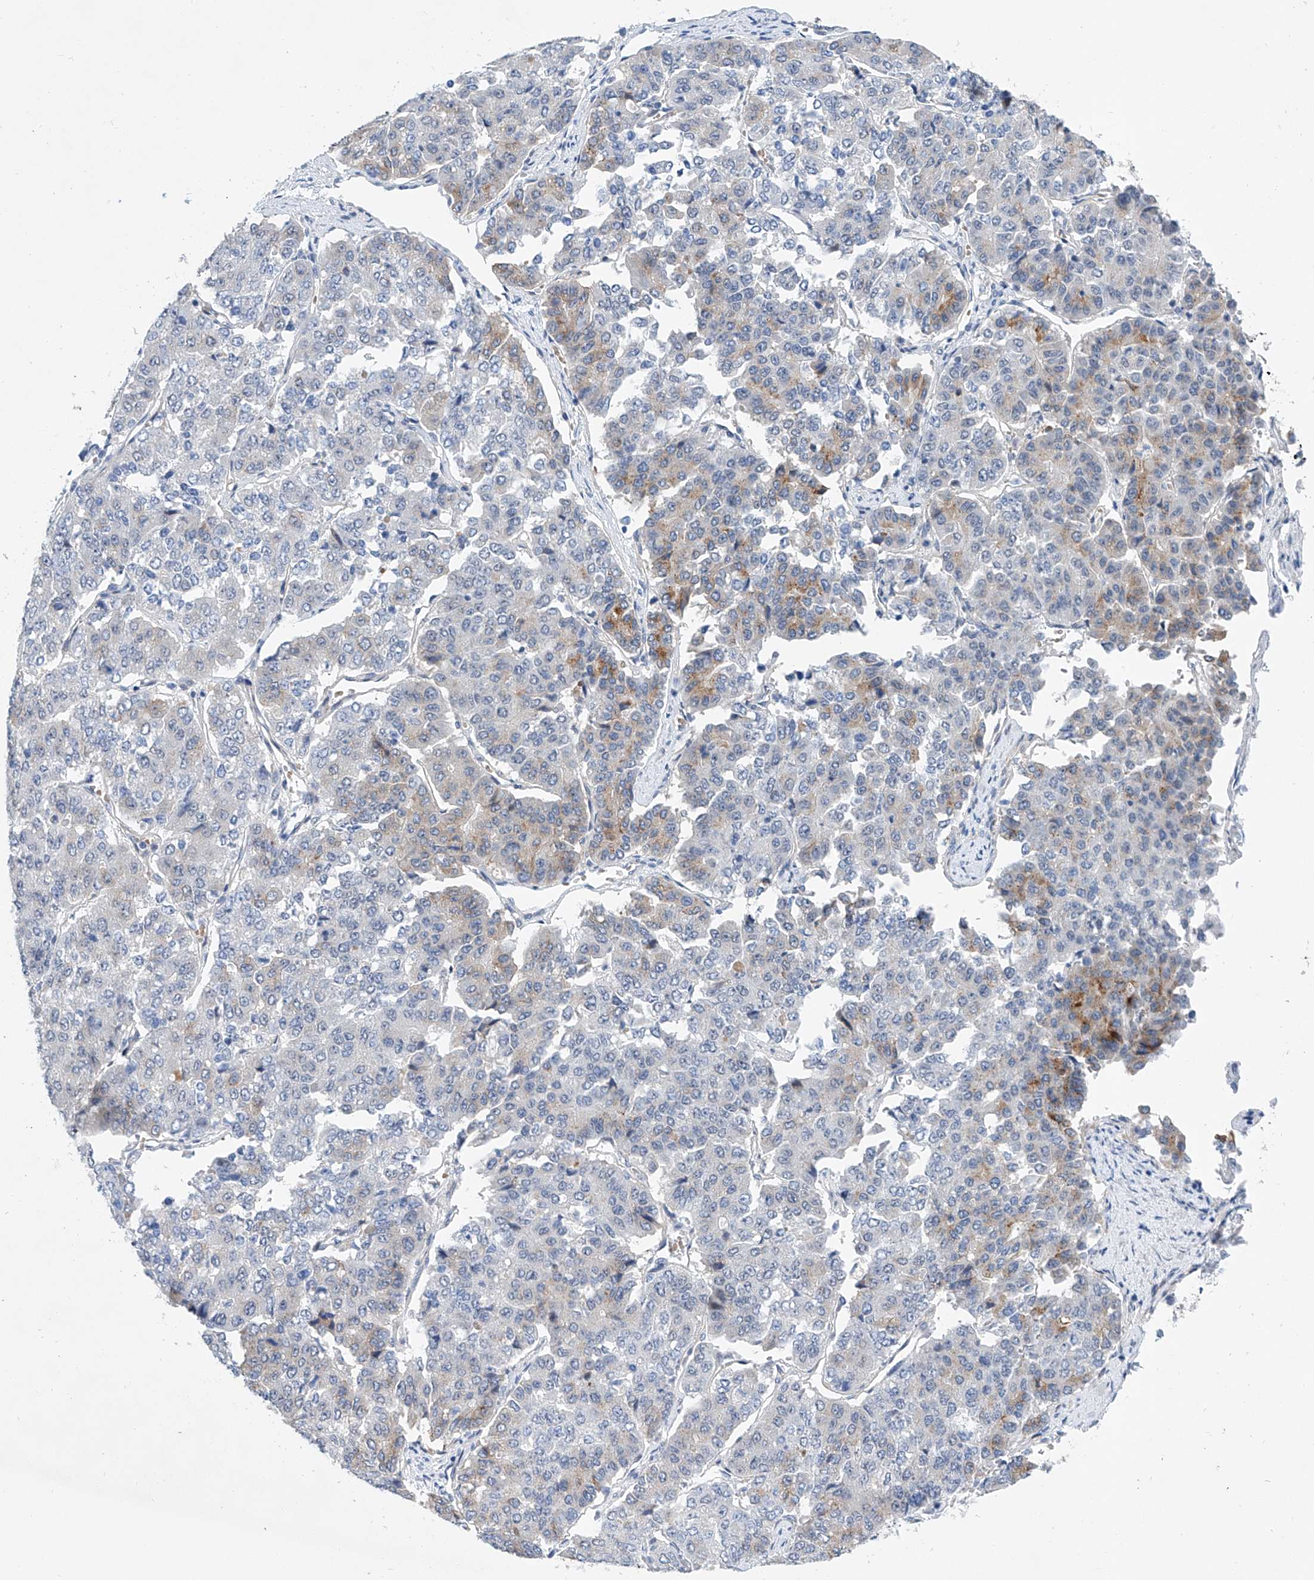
{"staining": {"intensity": "moderate", "quantity": "<25%", "location": "cytoplasmic/membranous"}, "tissue": "pancreatic cancer", "cell_type": "Tumor cells", "image_type": "cancer", "snomed": [{"axis": "morphology", "description": "Adenocarcinoma, NOS"}, {"axis": "topography", "description": "Pancreas"}], "caption": "Protein analysis of adenocarcinoma (pancreatic) tissue displays moderate cytoplasmic/membranous expression in approximately <25% of tumor cells. The protein of interest is stained brown, and the nuclei are stained in blue (DAB (3,3'-diaminobenzidine) IHC with brightfield microscopy, high magnification).", "gene": "BPTF", "patient": {"sex": "male", "age": 50}}